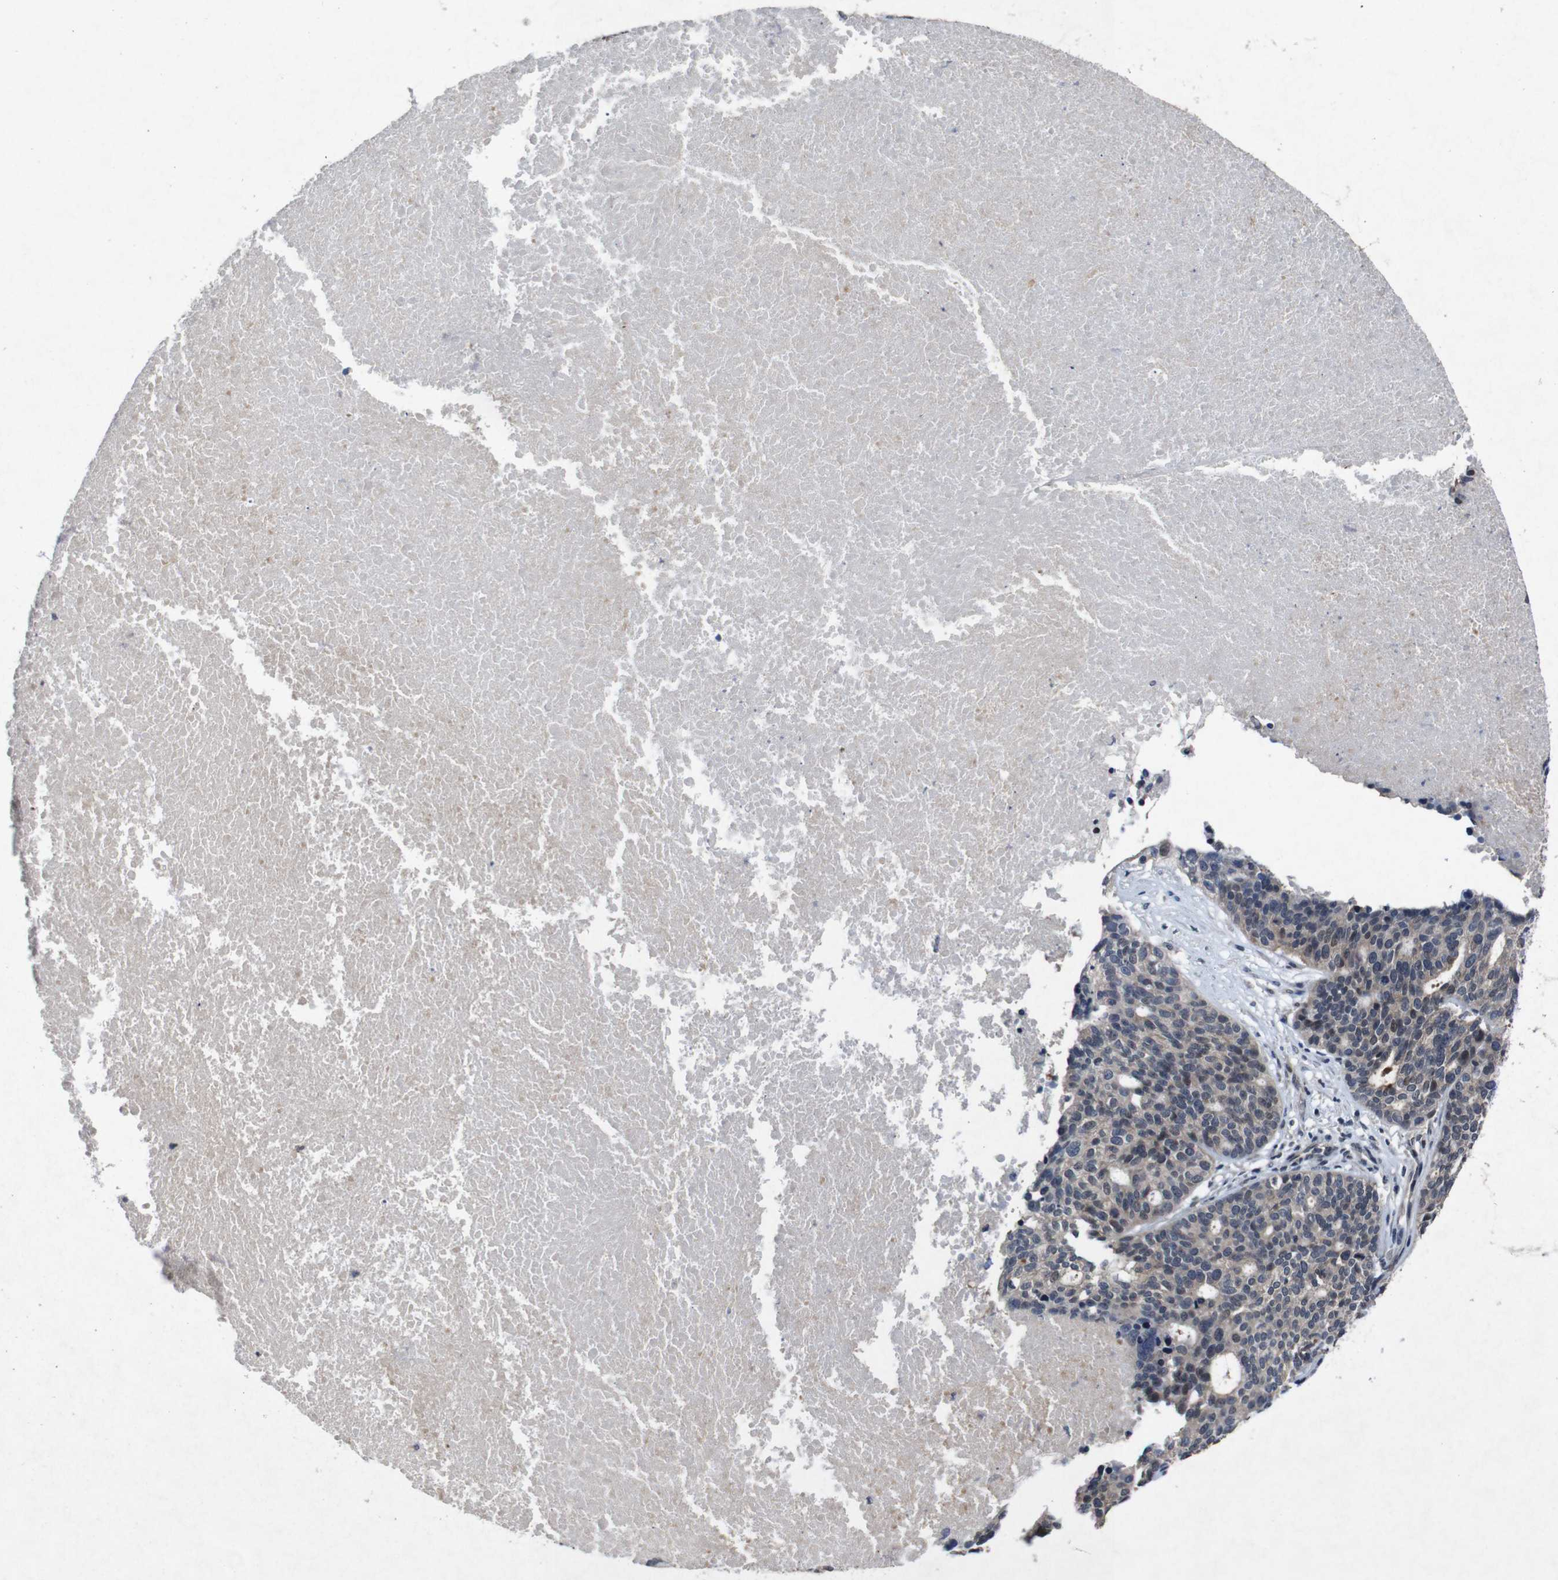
{"staining": {"intensity": "weak", "quantity": "<25%", "location": "cytoplasmic/membranous"}, "tissue": "ovarian cancer", "cell_type": "Tumor cells", "image_type": "cancer", "snomed": [{"axis": "morphology", "description": "Cystadenocarcinoma, serous, NOS"}, {"axis": "topography", "description": "Ovary"}], "caption": "The histopathology image exhibits no significant positivity in tumor cells of ovarian serous cystadenocarcinoma.", "gene": "AKT3", "patient": {"sex": "female", "age": 59}}